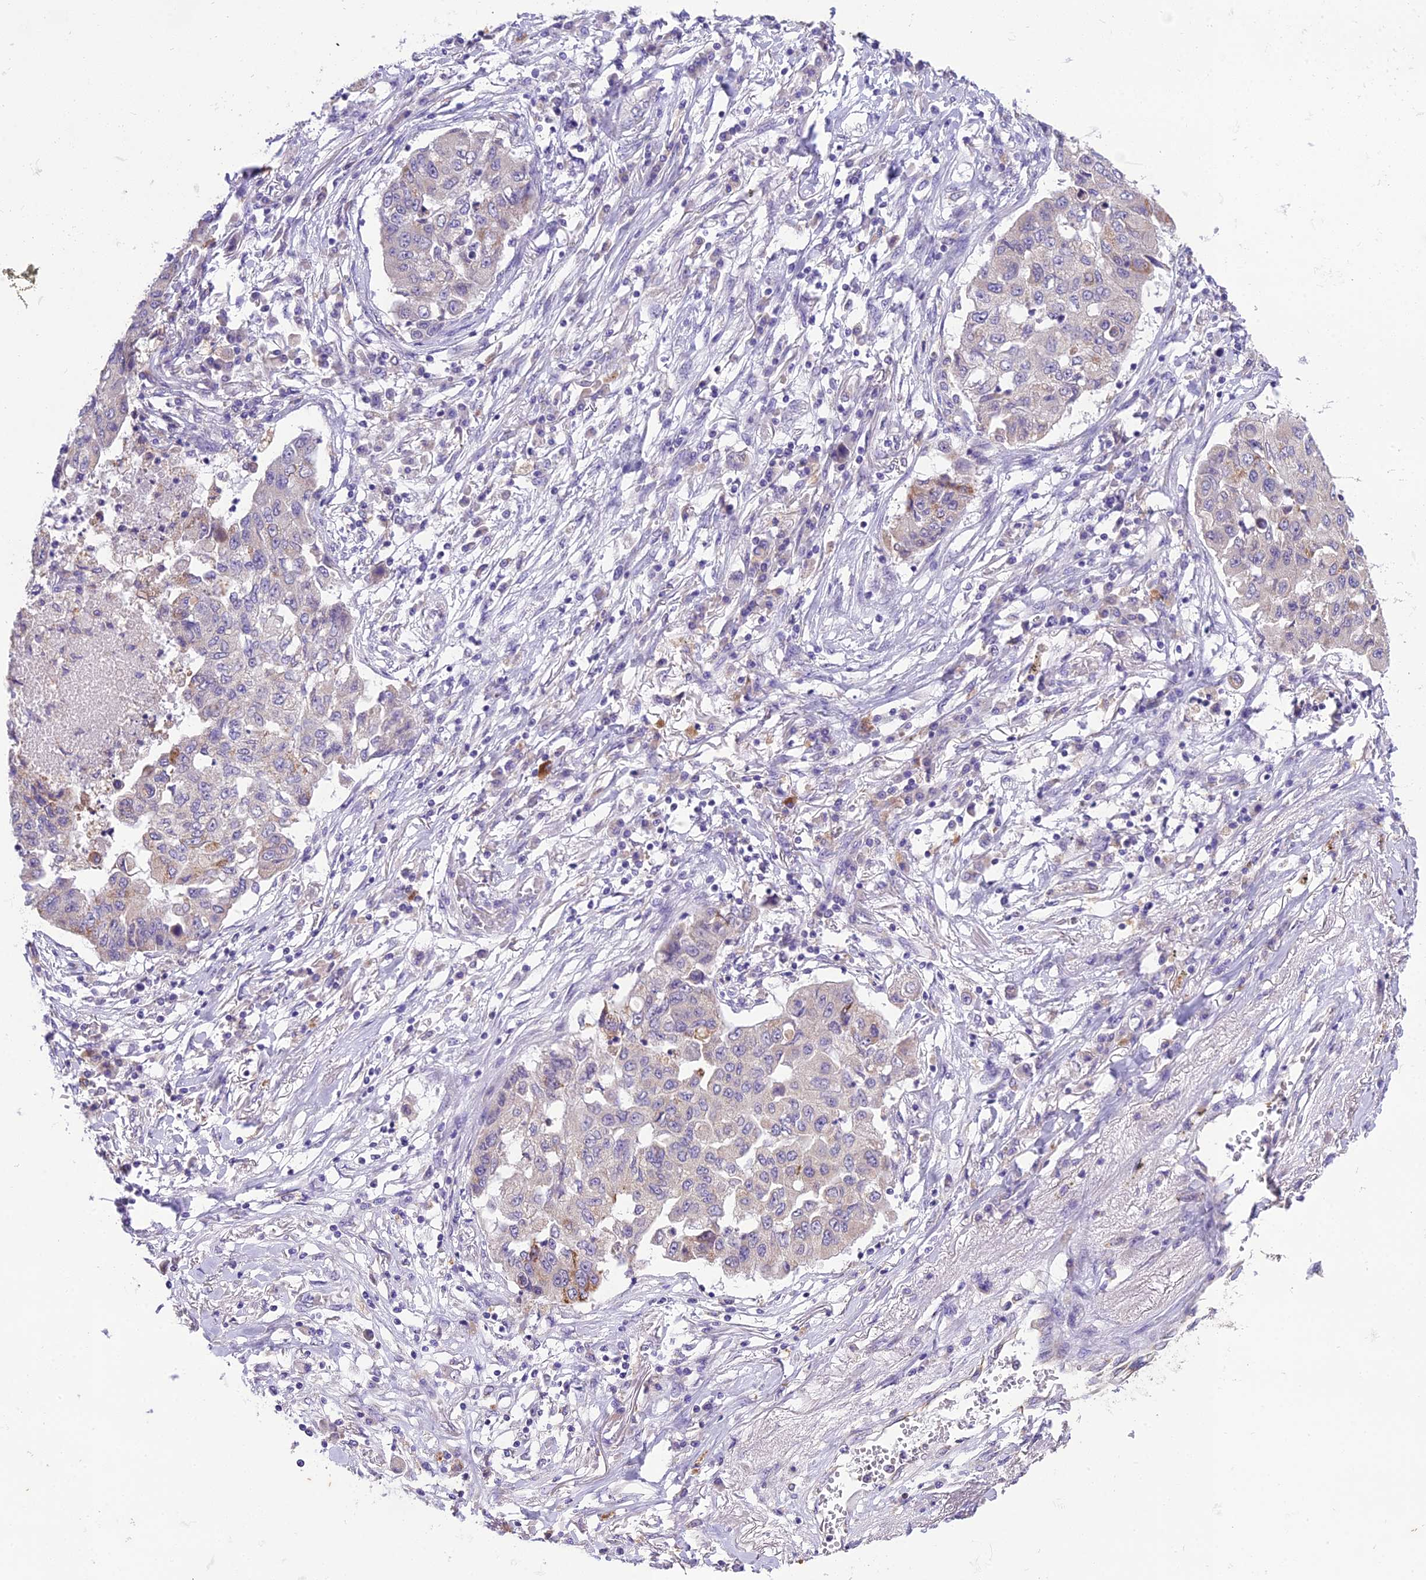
{"staining": {"intensity": "weak", "quantity": "<25%", "location": "cytoplasmic/membranous"}, "tissue": "lung cancer", "cell_type": "Tumor cells", "image_type": "cancer", "snomed": [{"axis": "morphology", "description": "Squamous cell carcinoma, NOS"}, {"axis": "topography", "description": "Lung"}], "caption": "Protein analysis of squamous cell carcinoma (lung) demonstrates no significant staining in tumor cells.", "gene": "MIIP", "patient": {"sex": "male", "age": 74}}